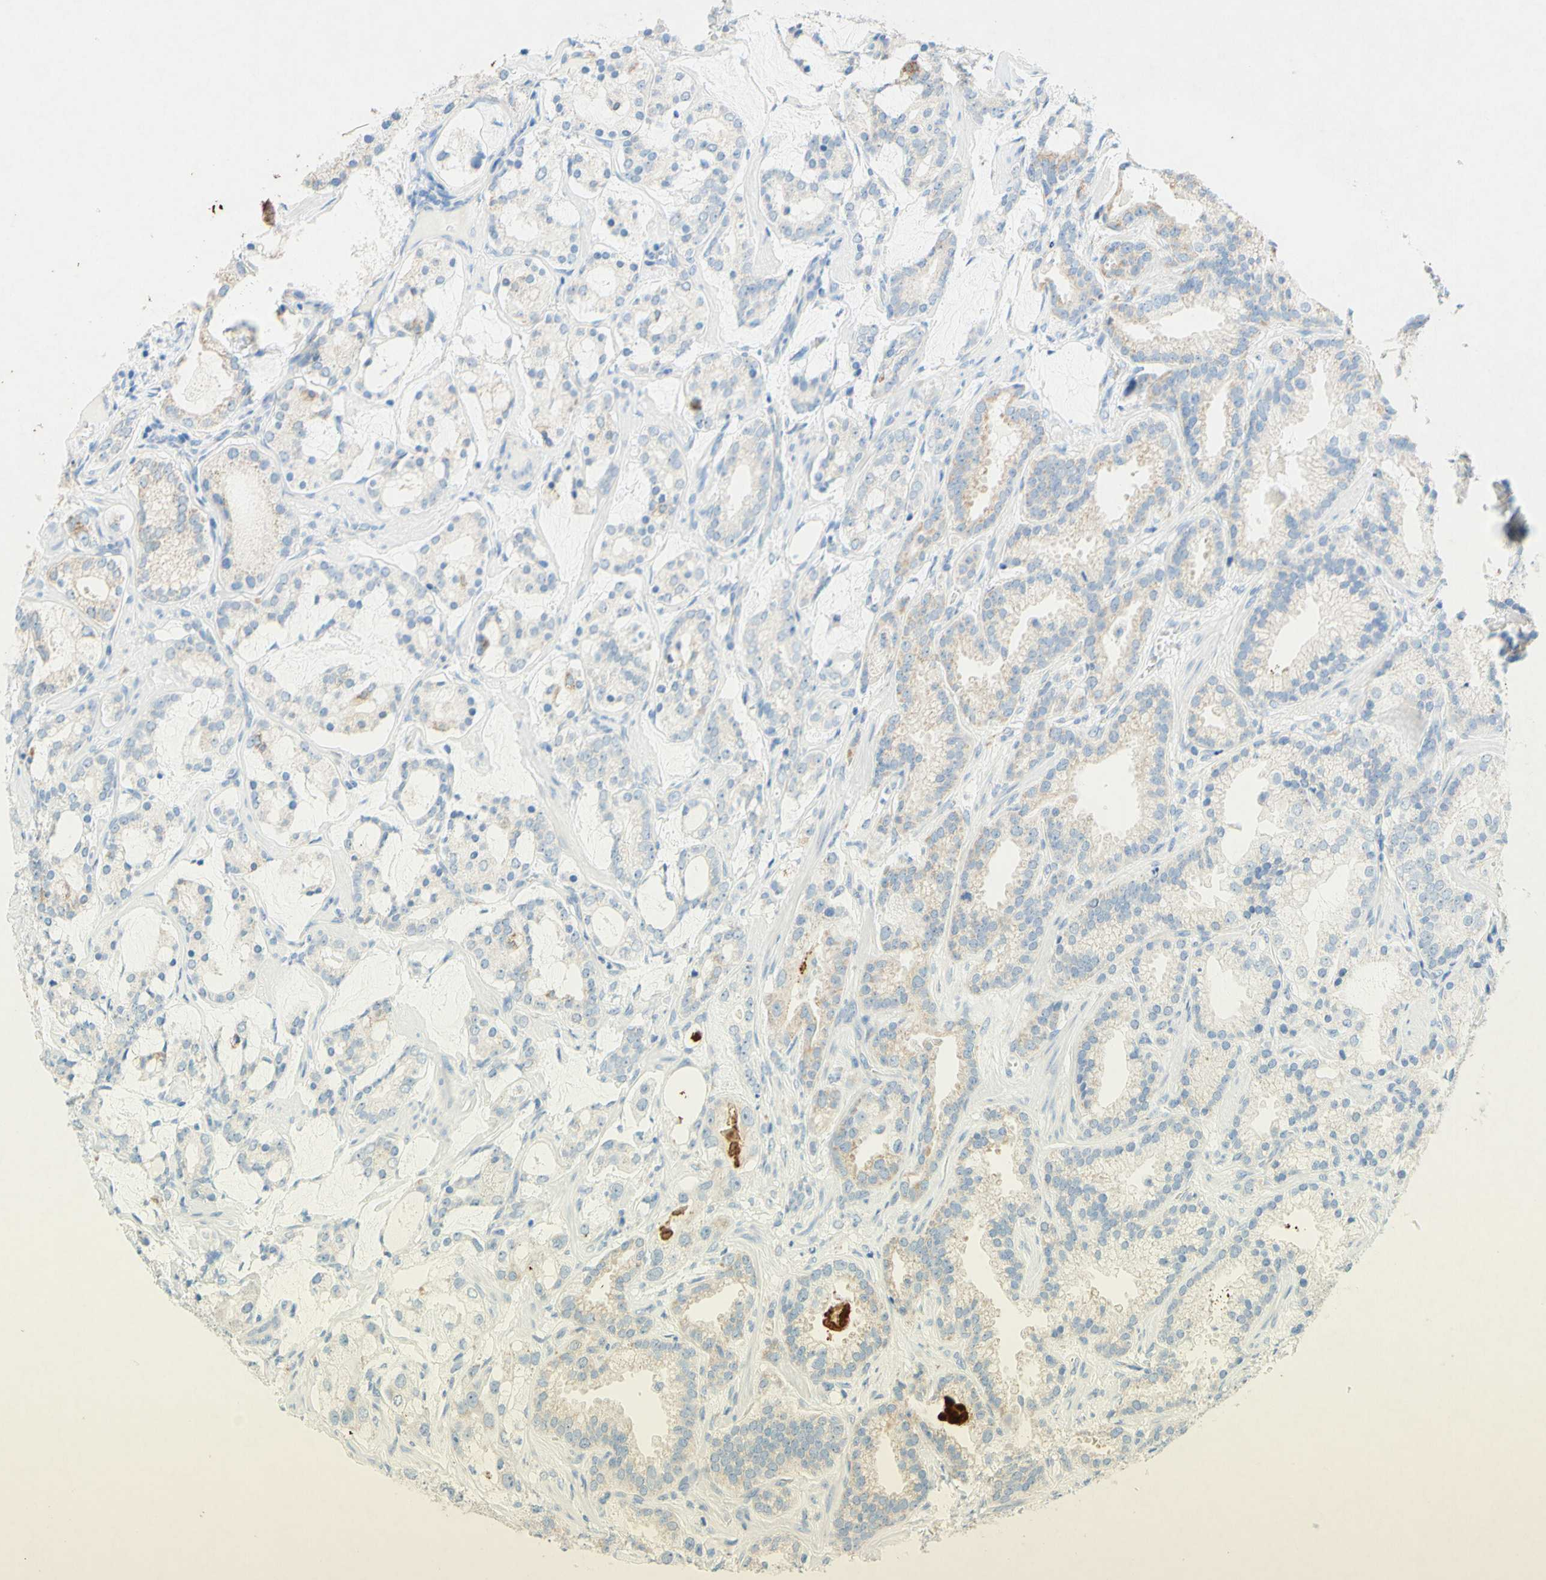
{"staining": {"intensity": "weak", "quantity": "<25%", "location": "cytoplasmic/membranous"}, "tissue": "prostate cancer", "cell_type": "Tumor cells", "image_type": "cancer", "snomed": [{"axis": "morphology", "description": "Adenocarcinoma, Low grade"}, {"axis": "topography", "description": "Prostate"}], "caption": "The photomicrograph shows no significant staining in tumor cells of prostate low-grade adenocarcinoma.", "gene": "SLC46A1", "patient": {"sex": "male", "age": 59}}